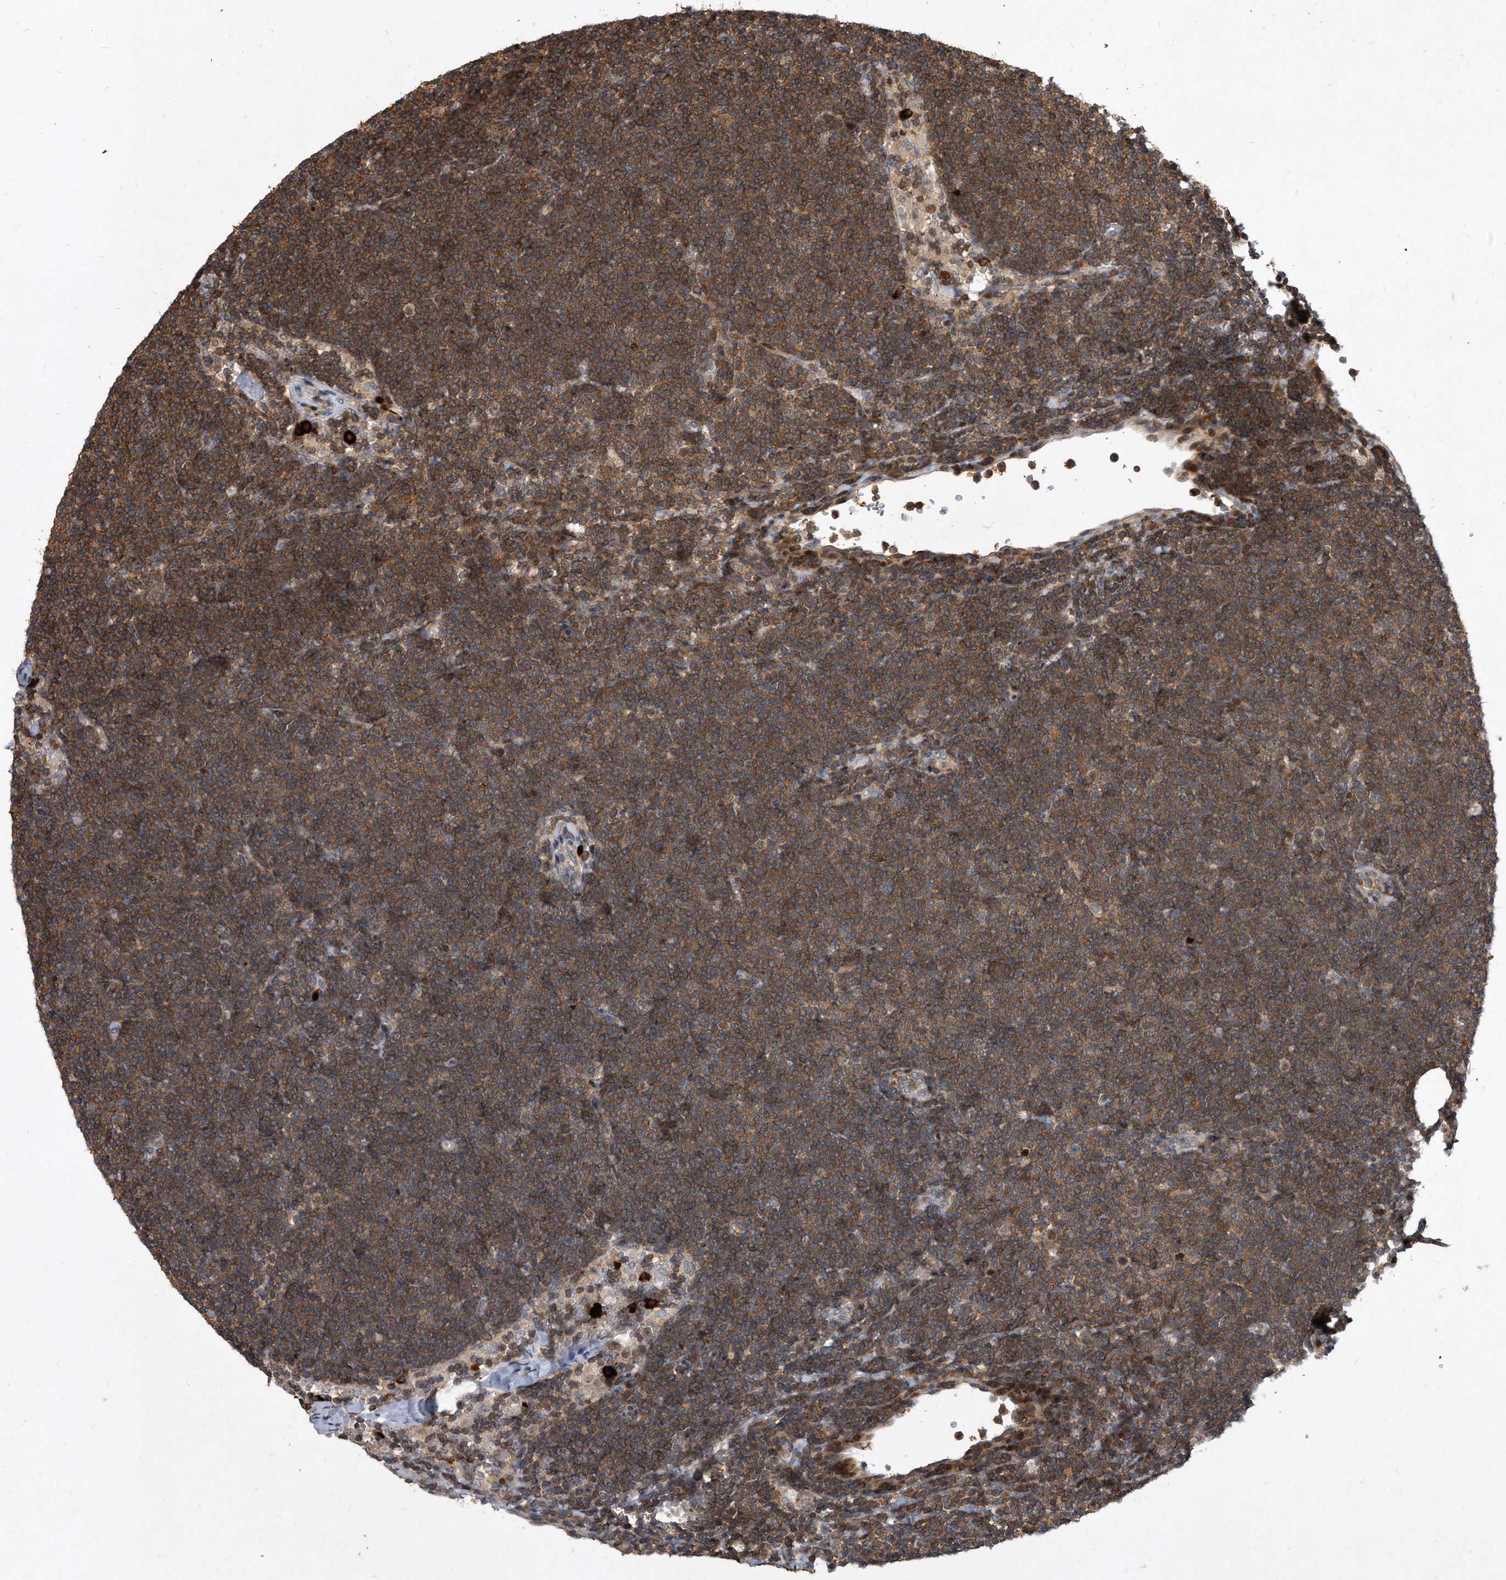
{"staining": {"intensity": "strong", "quantity": ">75%", "location": "cytoplasmic/membranous"}, "tissue": "lymphoma", "cell_type": "Tumor cells", "image_type": "cancer", "snomed": [{"axis": "morphology", "description": "Malignant lymphoma, non-Hodgkin's type, Low grade"}, {"axis": "topography", "description": "Lymph node"}], "caption": "Immunohistochemistry (IHC) photomicrograph of human lymphoma stained for a protein (brown), which demonstrates high levels of strong cytoplasmic/membranous expression in about >75% of tumor cells.", "gene": "PGBD2", "patient": {"sex": "female", "age": 53}}